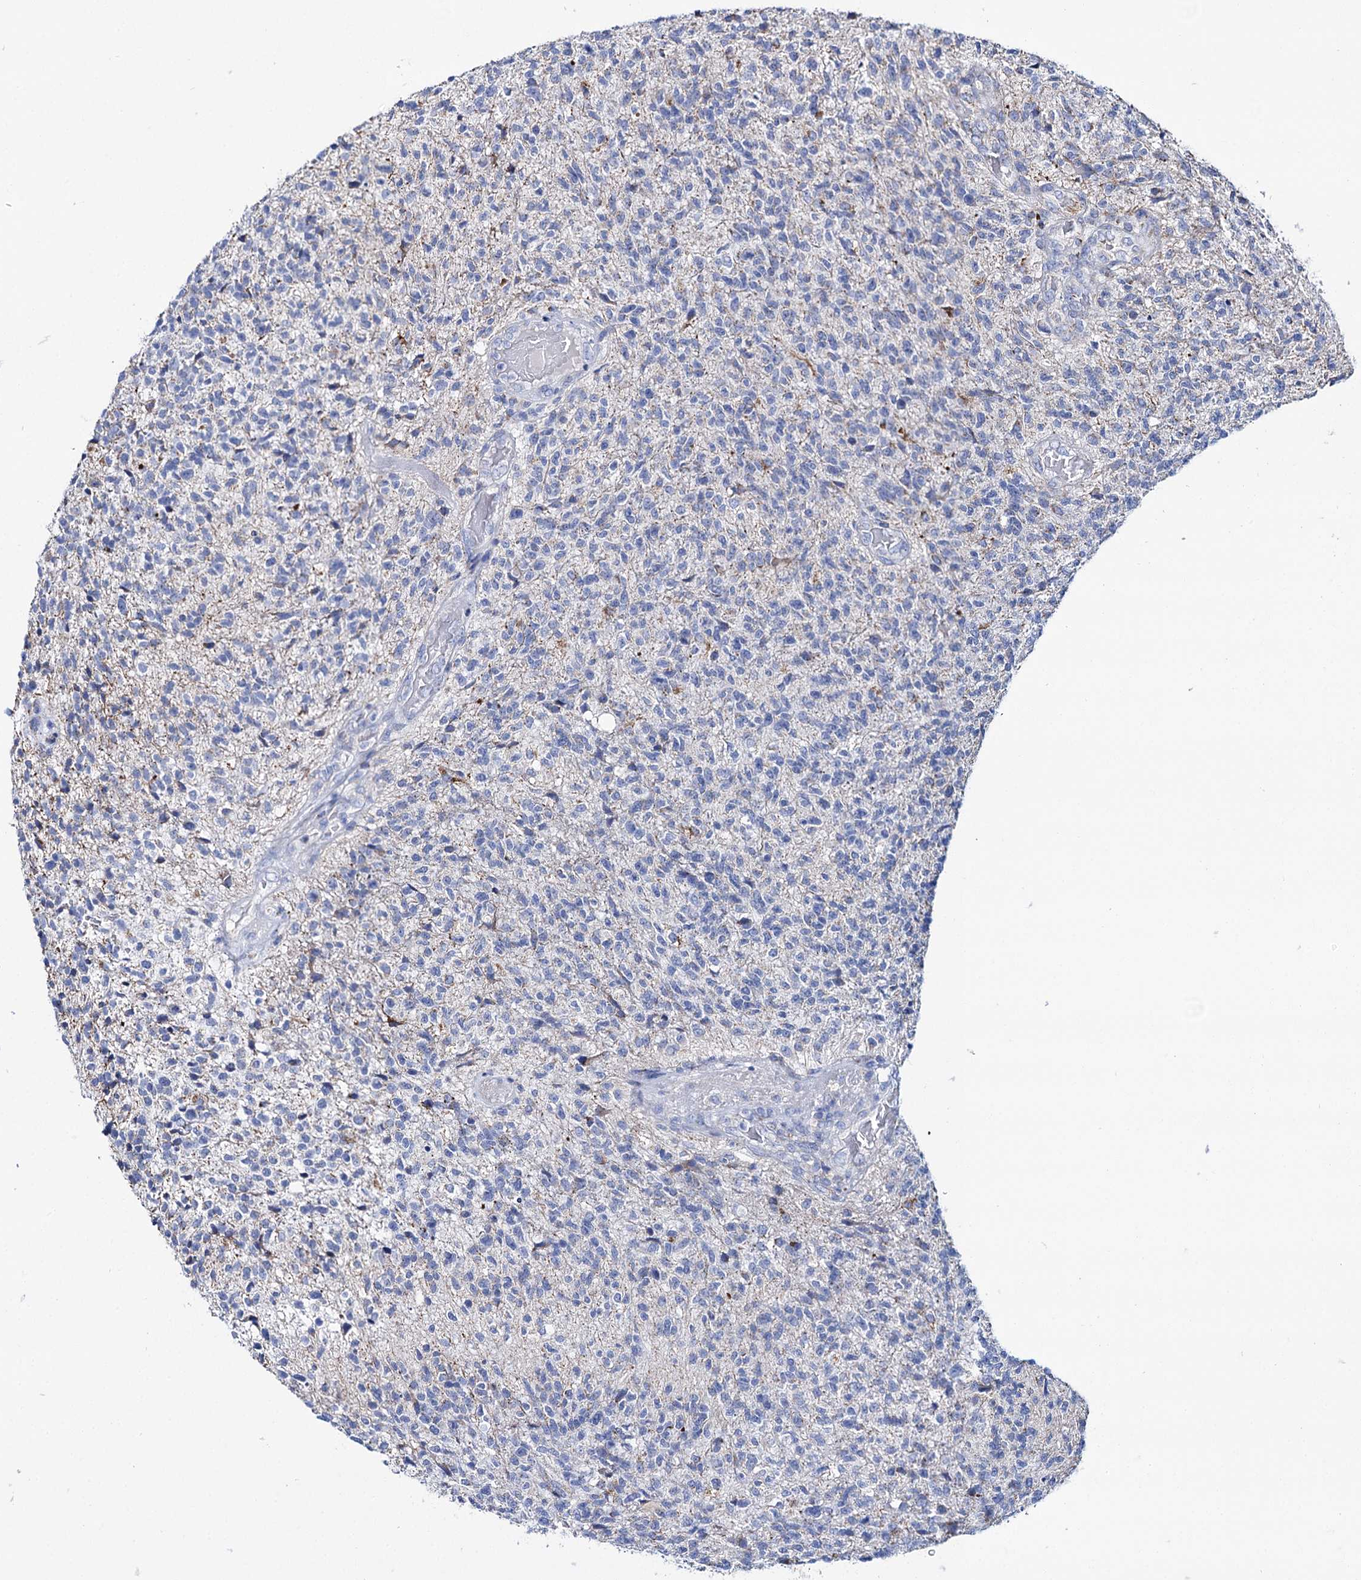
{"staining": {"intensity": "negative", "quantity": "none", "location": "none"}, "tissue": "glioma", "cell_type": "Tumor cells", "image_type": "cancer", "snomed": [{"axis": "morphology", "description": "Glioma, malignant, High grade"}, {"axis": "topography", "description": "Brain"}], "caption": "This is an IHC histopathology image of human glioma. There is no expression in tumor cells.", "gene": "UBASH3B", "patient": {"sex": "male", "age": 56}}